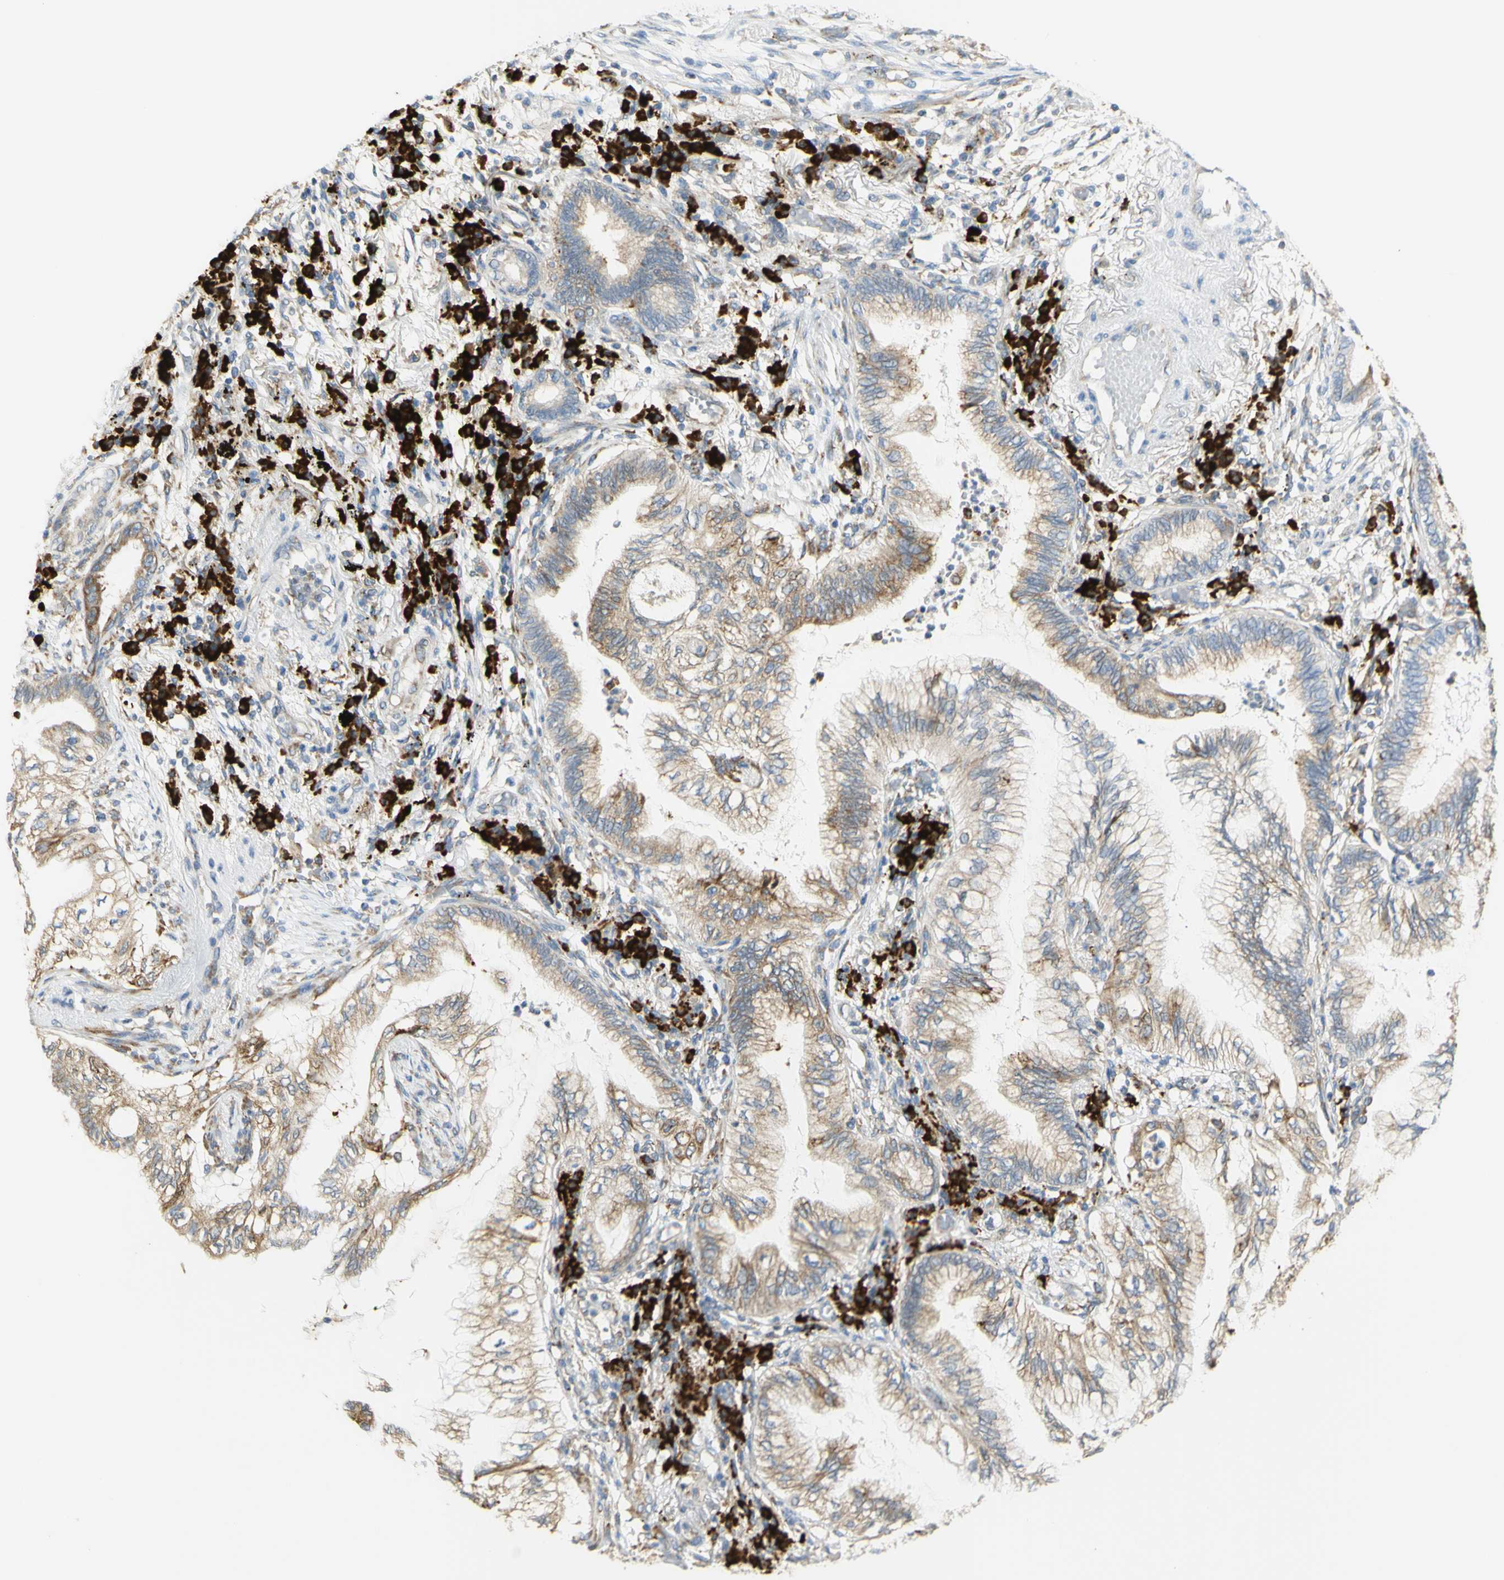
{"staining": {"intensity": "moderate", "quantity": "25%-75%", "location": "cytoplasmic/membranous"}, "tissue": "lung cancer", "cell_type": "Tumor cells", "image_type": "cancer", "snomed": [{"axis": "morphology", "description": "Normal tissue, NOS"}, {"axis": "morphology", "description": "Adenocarcinoma, NOS"}, {"axis": "topography", "description": "Bronchus"}, {"axis": "topography", "description": "Lung"}], "caption": "IHC staining of lung adenocarcinoma, which displays medium levels of moderate cytoplasmic/membranous staining in about 25%-75% of tumor cells indicating moderate cytoplasmic/membranous protein staining. The staining was performed using DAB (brown) for protein detection and nuclei were counterstained in hematoxylin (blue).", "gene": "MANF", "patient": {"sex": "female", "age": 70}}